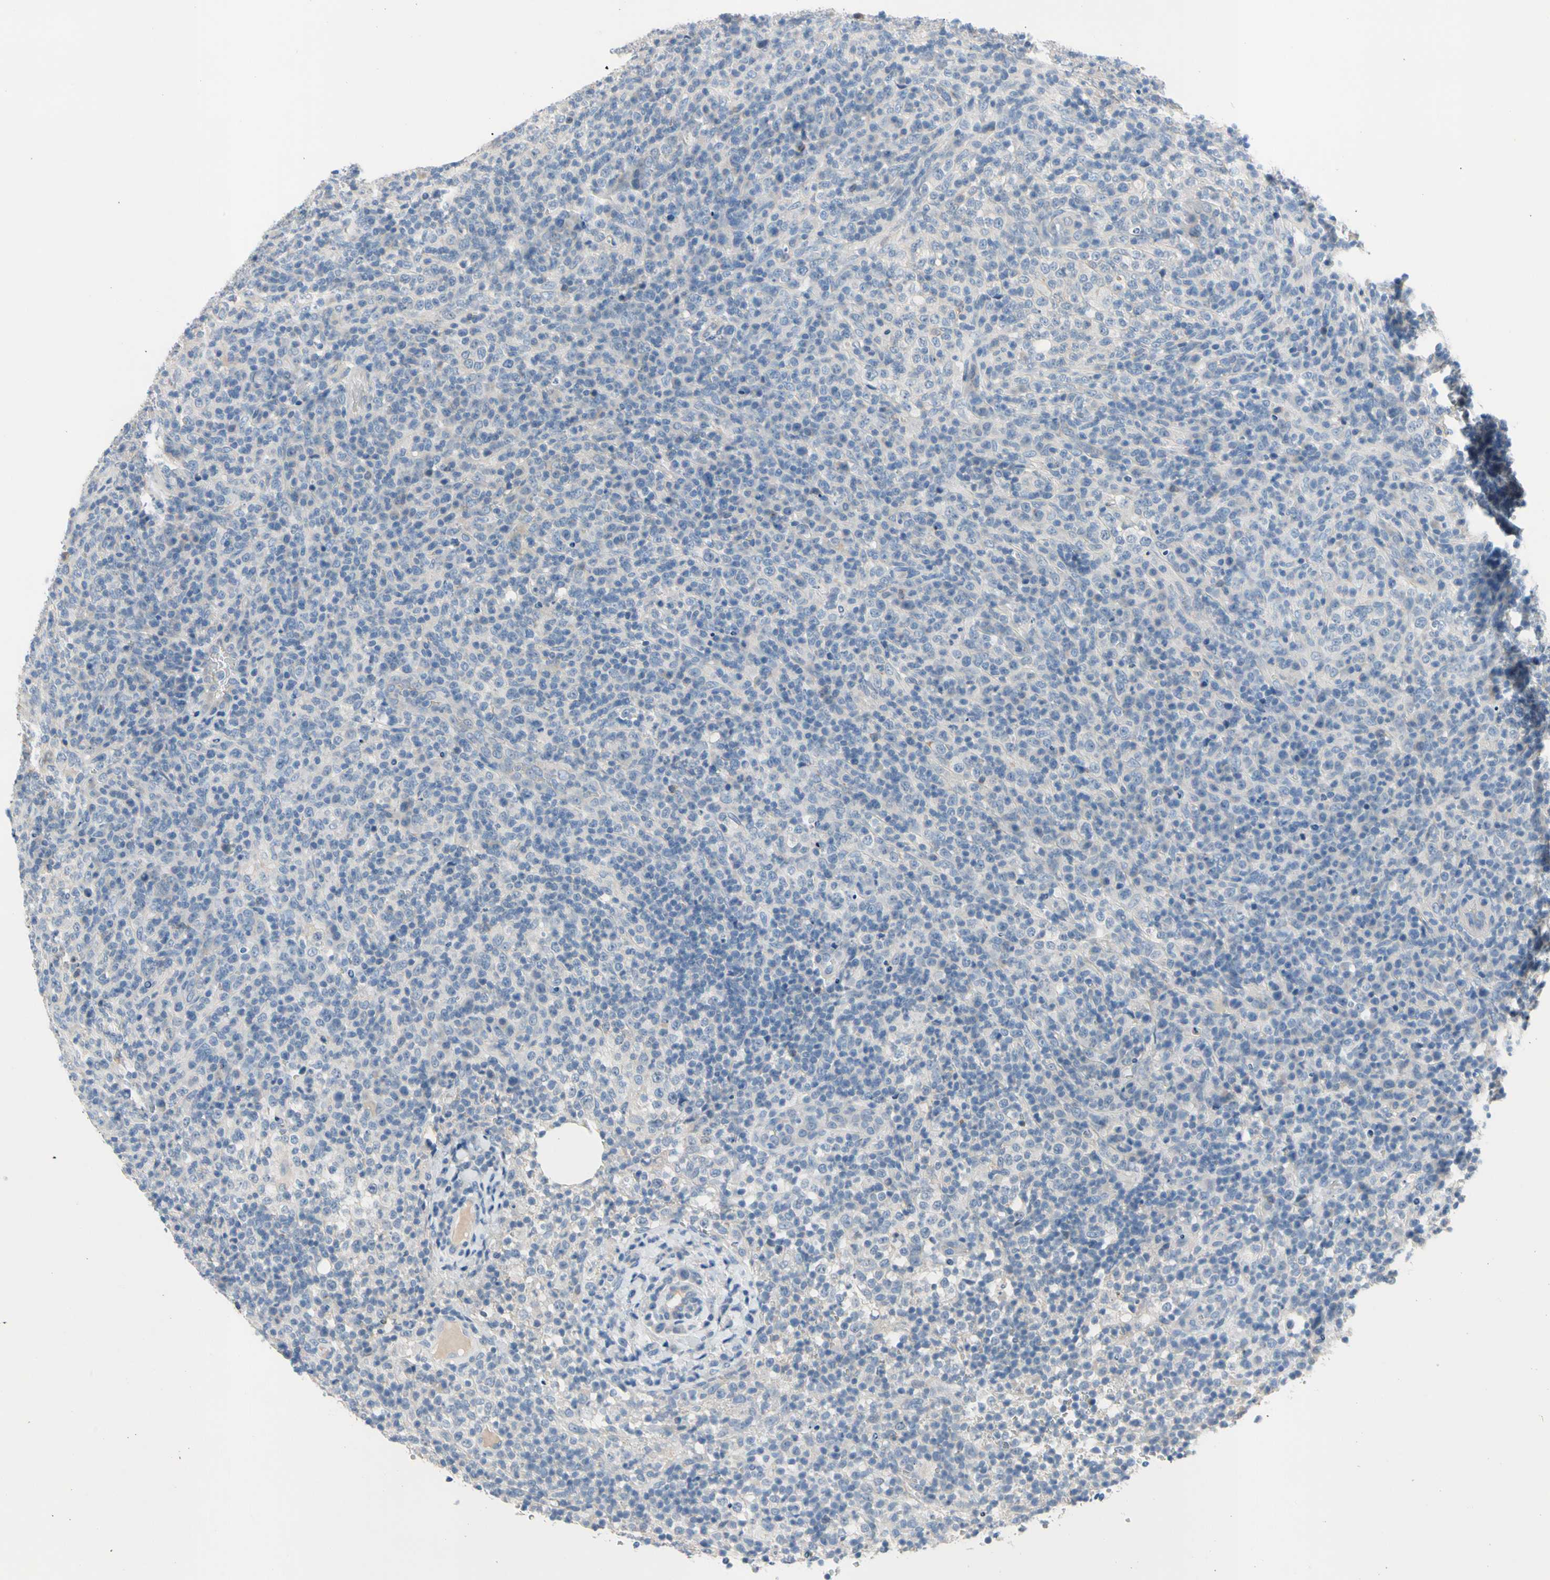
{"staining": {"intensity": "negative", "quantity": "none", "location": "none"}, "tissue": "lymphoma", "cell_type": "Tumor cells", "image_type": "cancer", "snomed": [{"axis": "morphology", "description": "Malignant lymphoma, non-Hodgkin's type, High grade"}, {"axis": "topography", "description": "Lymph node"}], "caption": "Photomicrograph shows no protein positivity in tumor cells of malignant lymphoma, non-Hodgkin's type (high-grade) tissue.", "gene": "MARK1", "patient": {"sex": "female", "age": 76}}